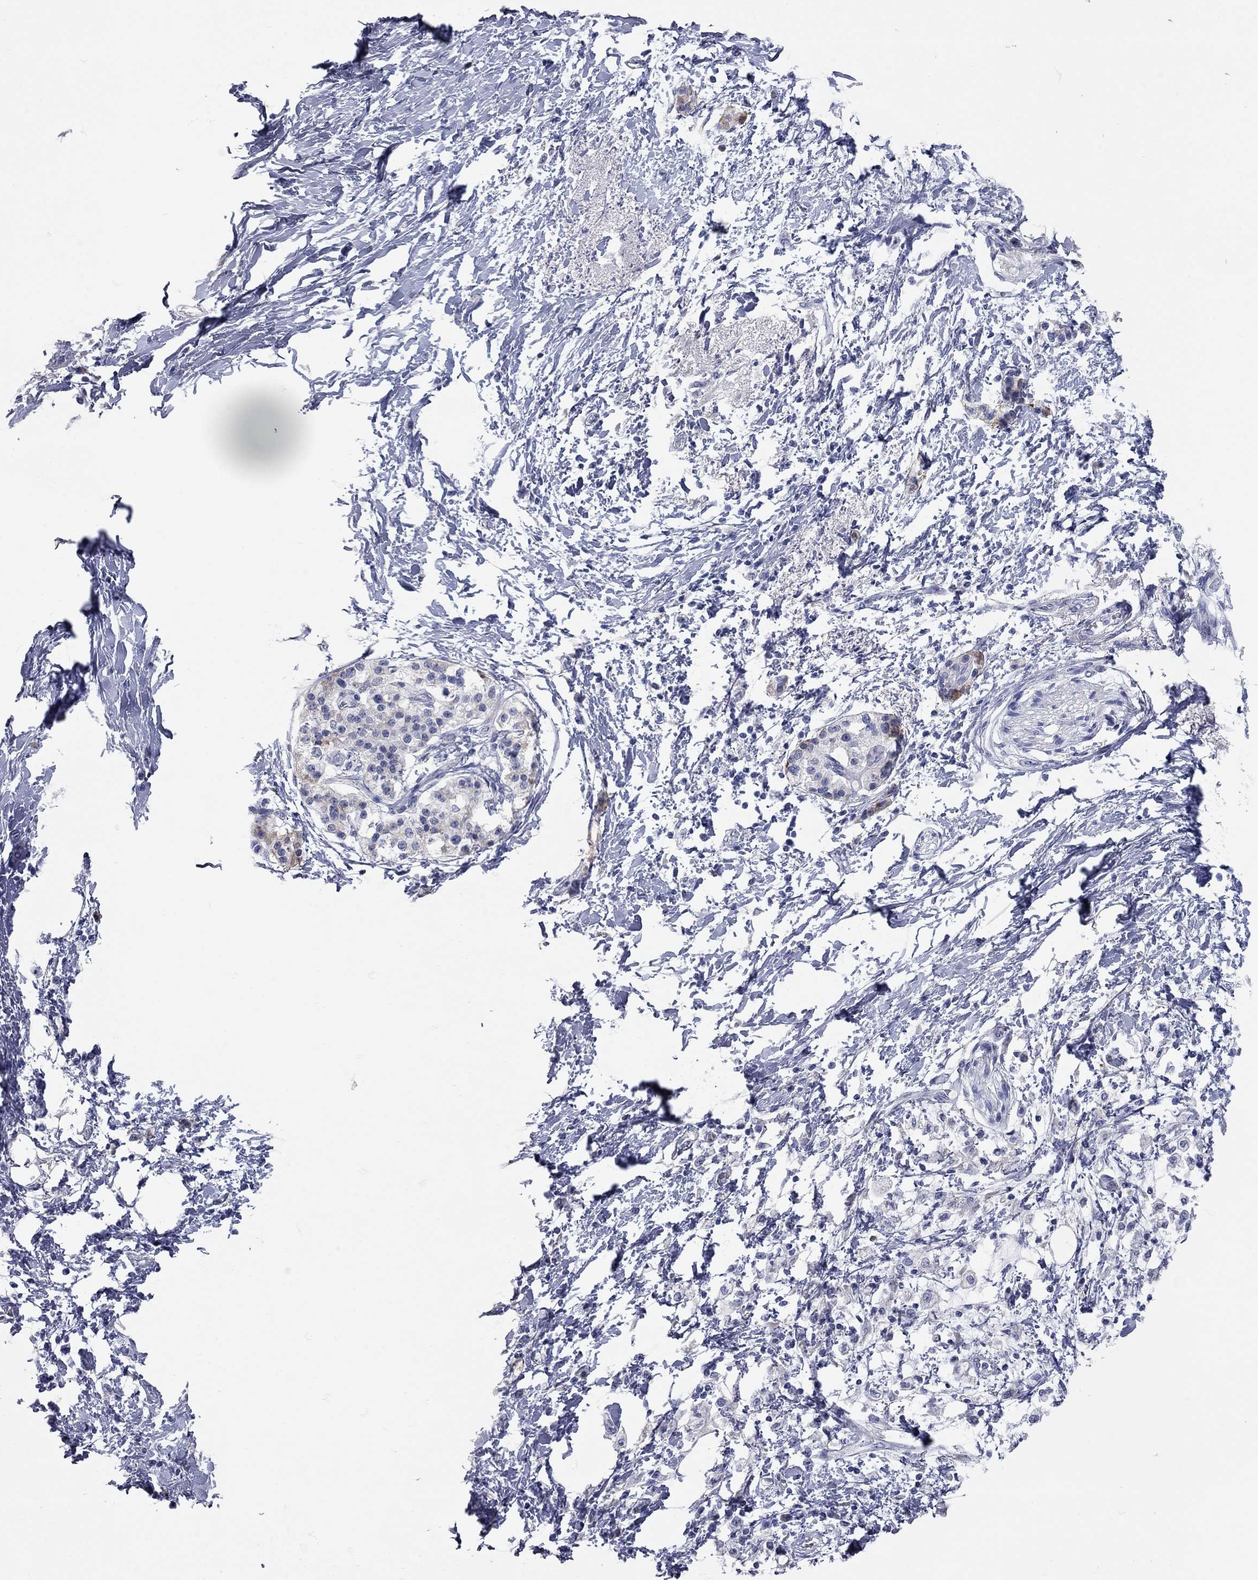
{"staining": {"intensity": "negative", "quantity": "none", "location": "none"}, "tissue": "pancreatic cancer", "cell_type": "Tumor cells", "image_type": "cancer", "snomed": [{"axis": "morphology", "description": "Normal tissue, NOS"}, {"axis": "morphology", "description": "Adenocarcinoma, NOS"}, {"axis": "topography", "description": "Pancreas"}, {"axis": "topography", "description": "Duodenum"}], "caption": "Pancreatic cancer (adenocarcinoma) was stained to show a protein in brown. There is no significant expression in tumor cells. (Brightfield microscopy of DAB (3,3'-diaminobenzidine) IHC at high magnification).", "gene": "XAGE2", "patient": {"sex": "female", "age": 60}}